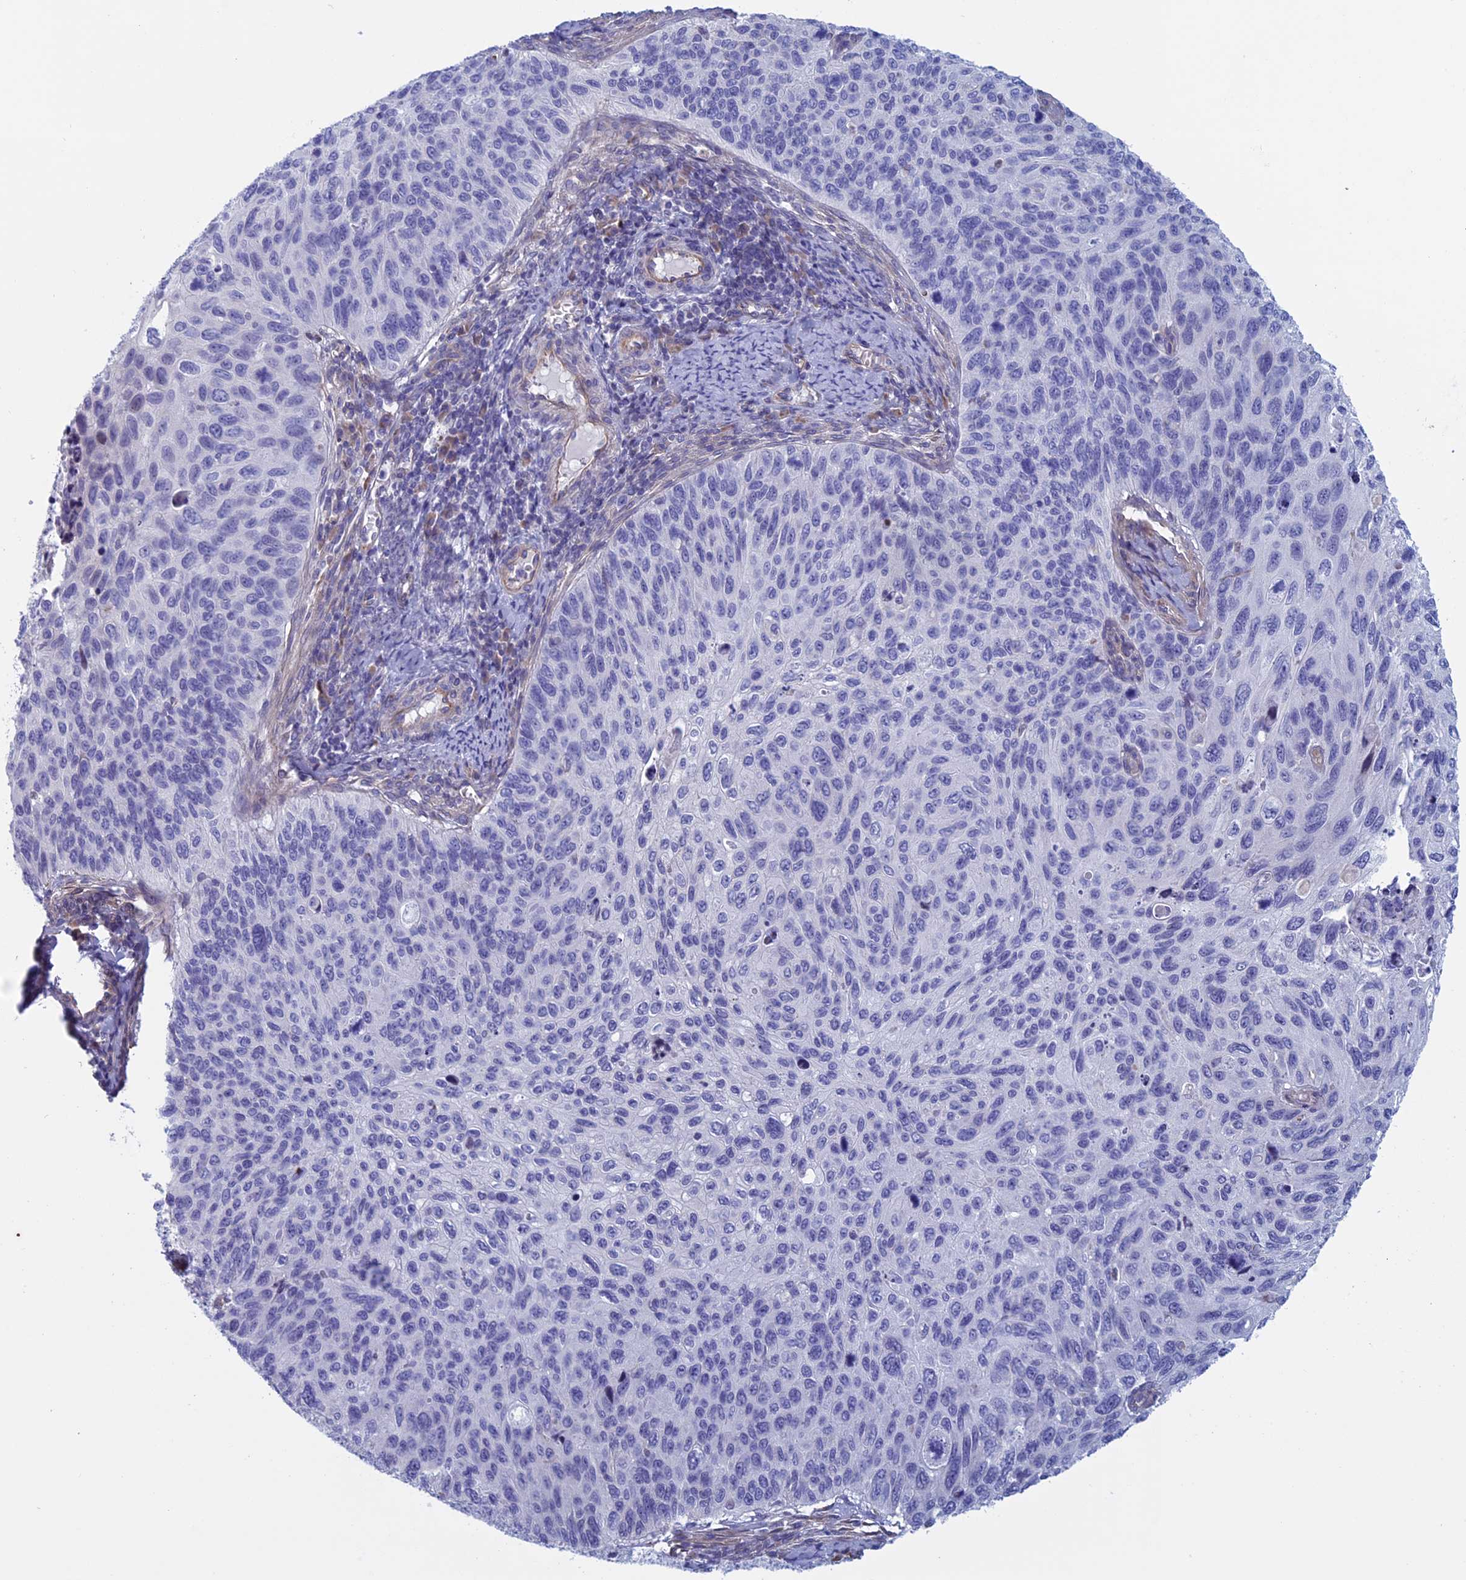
{"staining": {"intensity": "negative", "quantity": "none", "location": "none"}, "tissue": "cervical cancer", "cell_type": "Tumor cells", "image_type": "cancer", "snomed": [{"axis": "morphology", "description": "Squamous cell carcinoma, NOS"}, {"axis": "topography", "description": "Cervix"}], "caption": "Immunohistochemistry (IHC) of cervical squamous cell carcinoma displays no positivity in tumor cells.", "gene": "BCL2L10", "patient": {"sex": "female", "age": 70}}